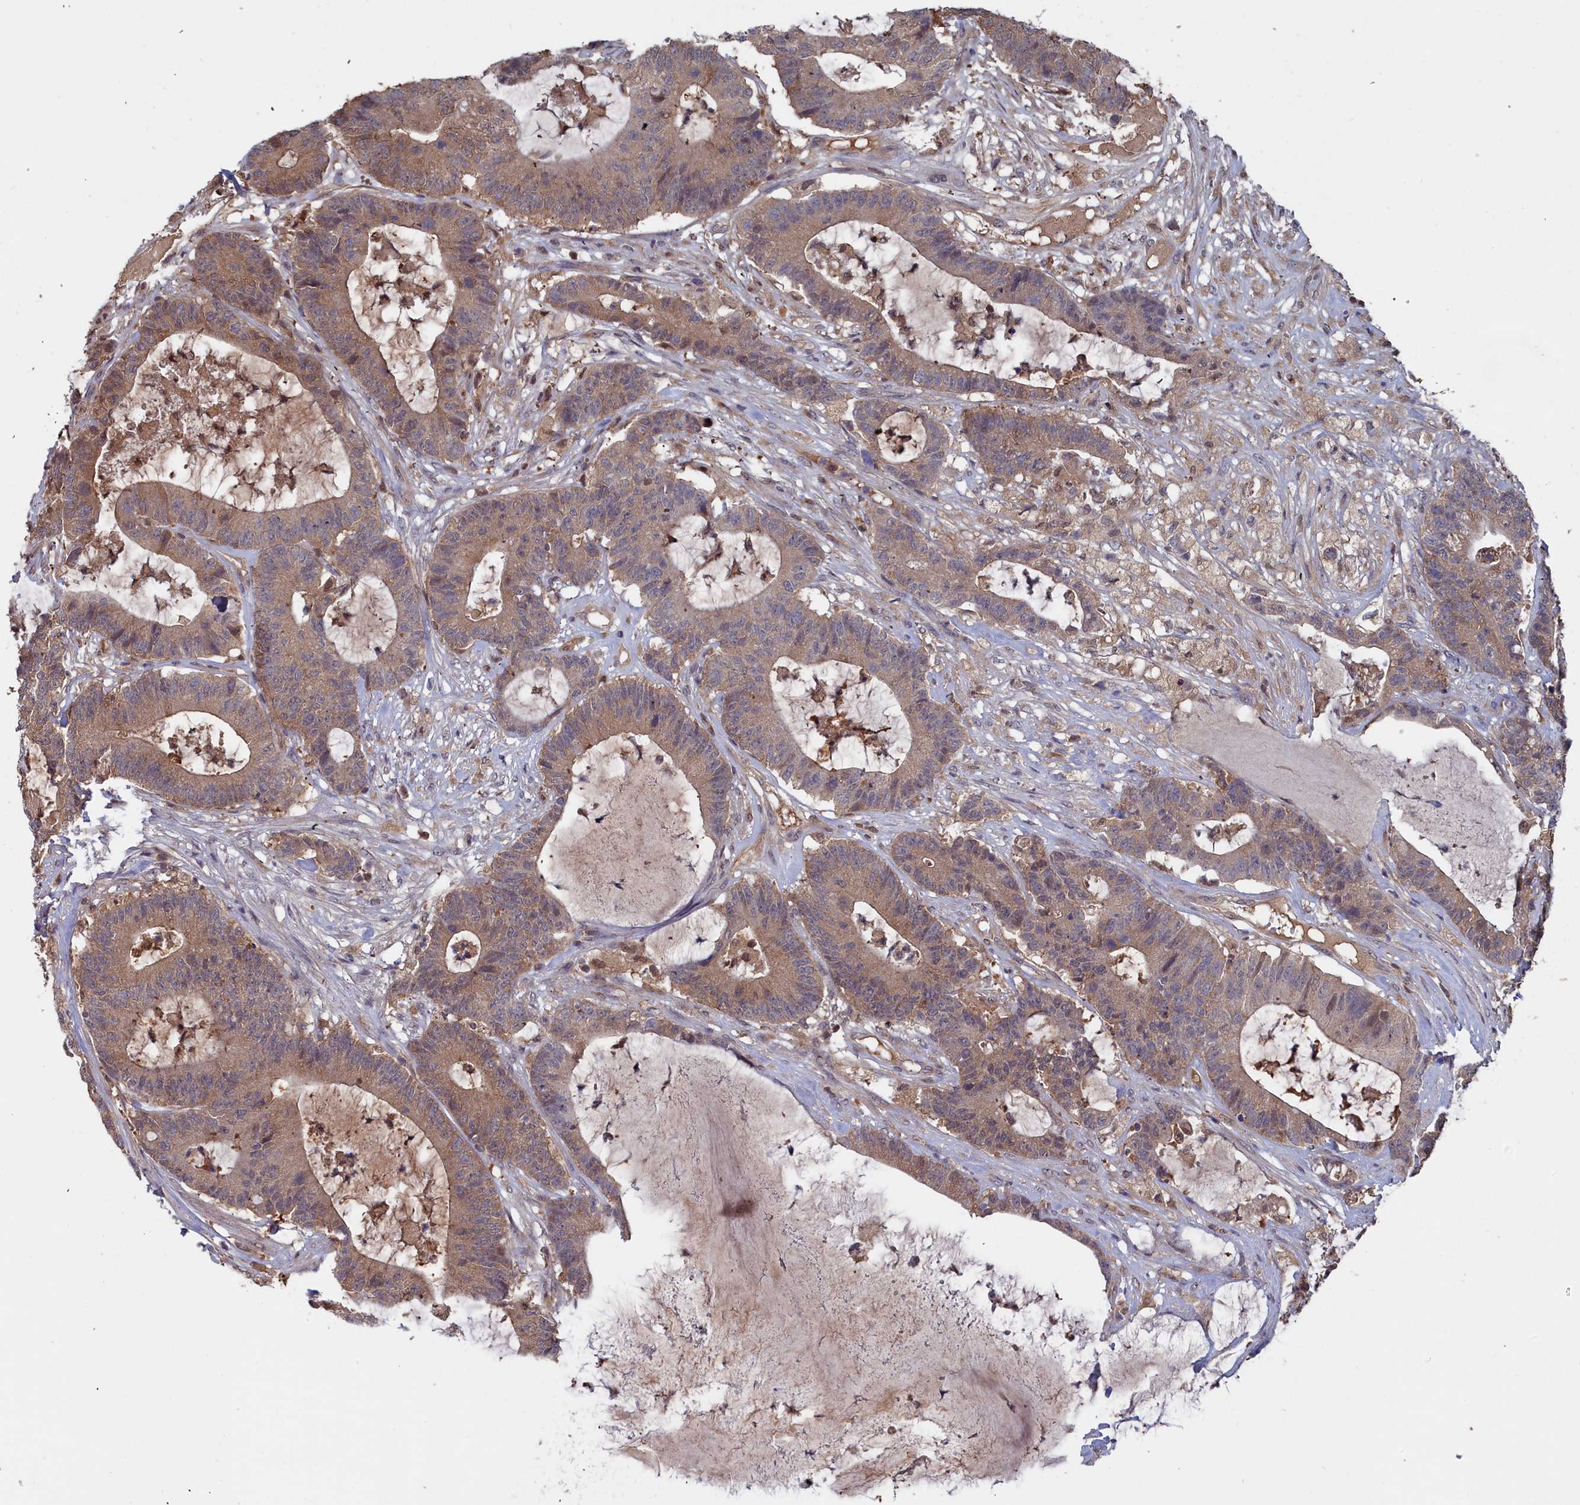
{"staining": {"intensity": "moderate", "quantity": ">75%", "location": "cytoplasmic/membranous"}, "tissue": "colorectal cancer", "cell_type": "Tumor cells", "image_type": "cancer", "snomed": [{"axis": "morphology", "description": "Adenocarcinoma, NOS"}, {"axis": "topography", "description": "Colon"}], "caption": "Immunohistochemistry (IHC) (DAB) staining of human colorectal cancer (adenocarcinoma) reveals moderate cytoplasmic/membranous protein positivity in approximately >75% of tumor cells.", "gene": "GFRA2", "patient": {"sex": "female", "age": 84}}